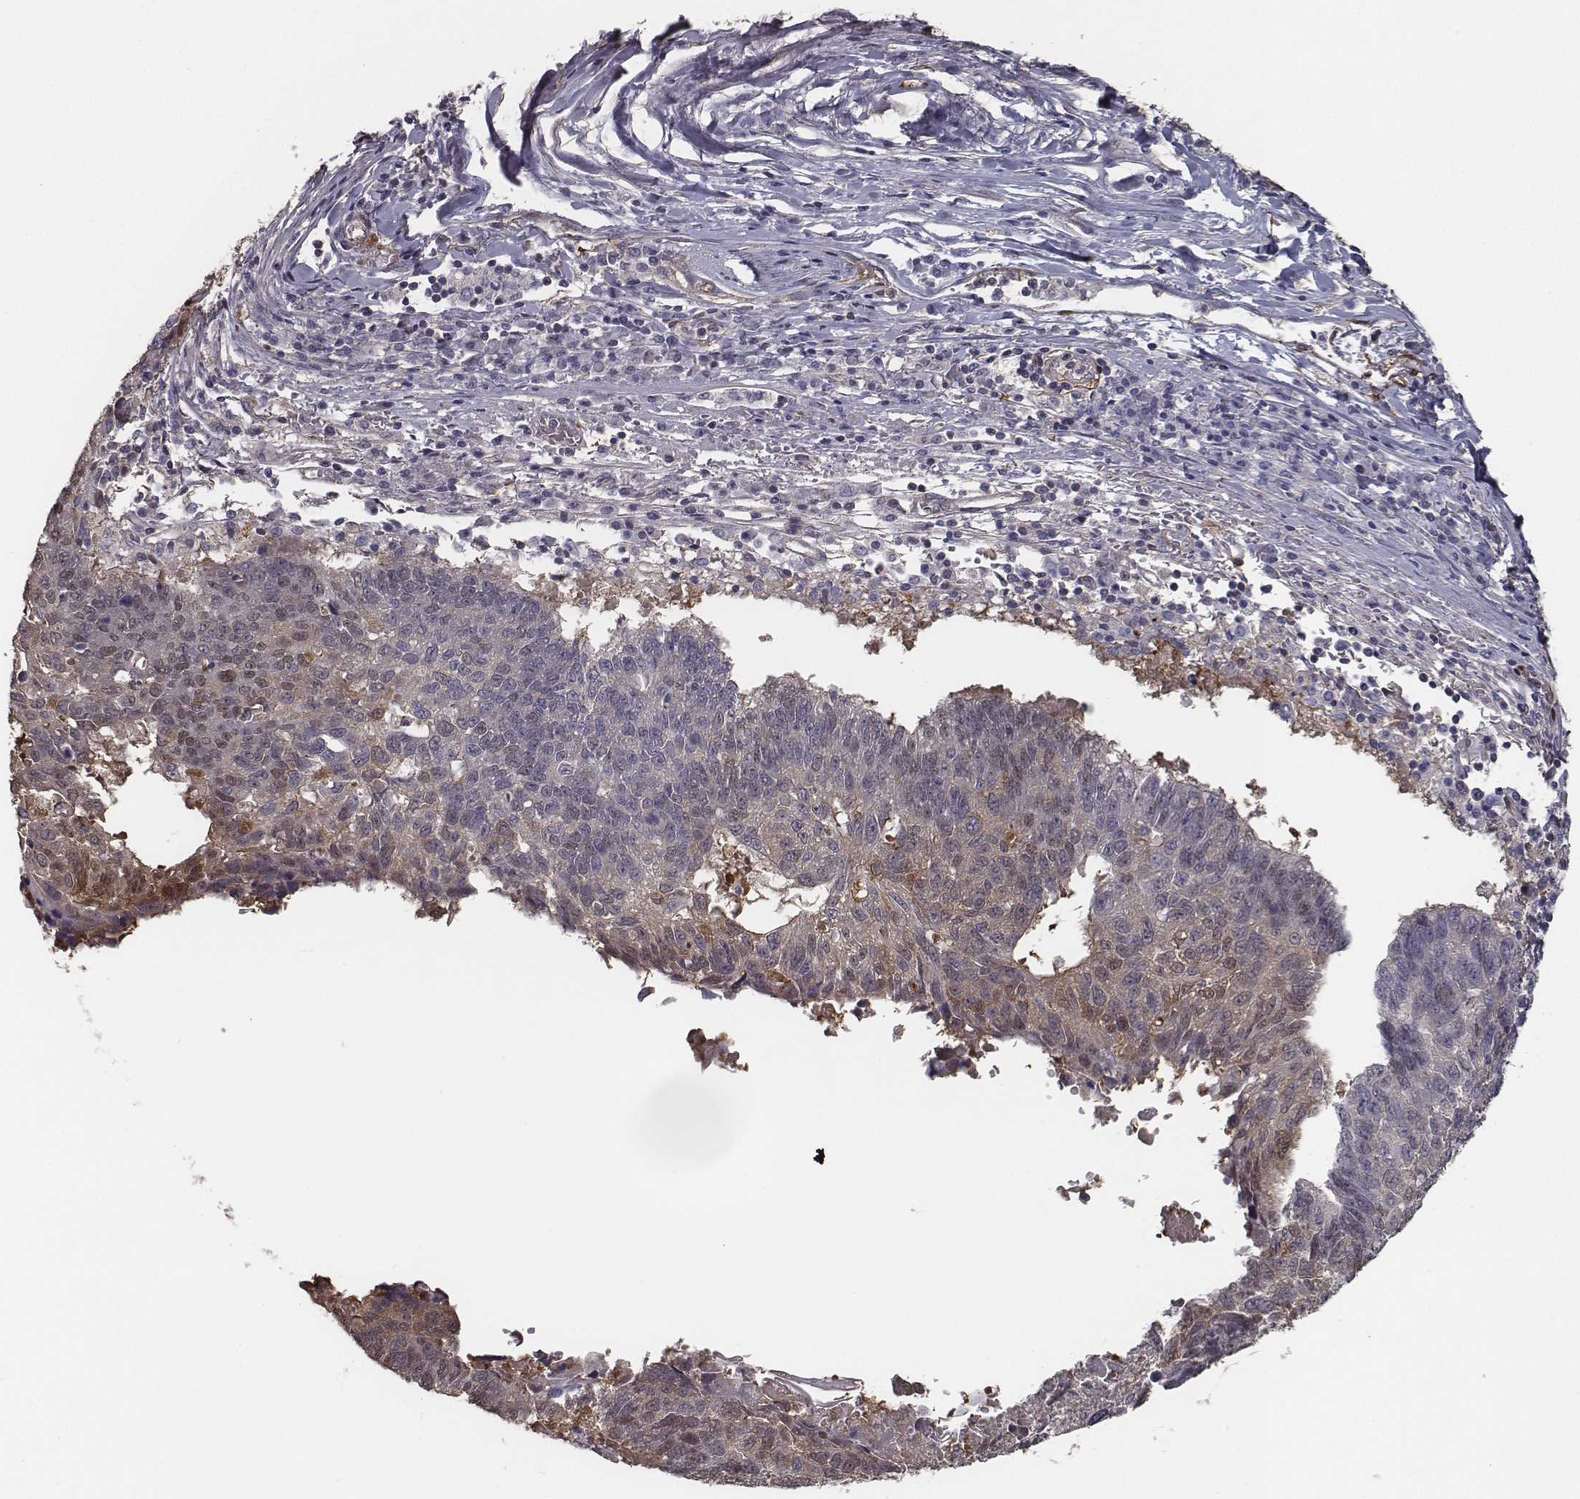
{"staining": {"intensity": "negative", "quantity": "none", "location": "none"}, "tissue": "lung cancer", "cell_type": "Tumor cells", "image_type": "cancer", "snomed": [{"axis": "morphology", "description": "Squamous cell carcinoma, NOS"}, {"axis": "topography", "description": "Lung"}], "caption": "The image demonstrates no staining of tumor cells in lung cancer (squamous cell carcinoma).", "gene": "ISYNA1", "patient": {"sex": "male", "age": 73}}